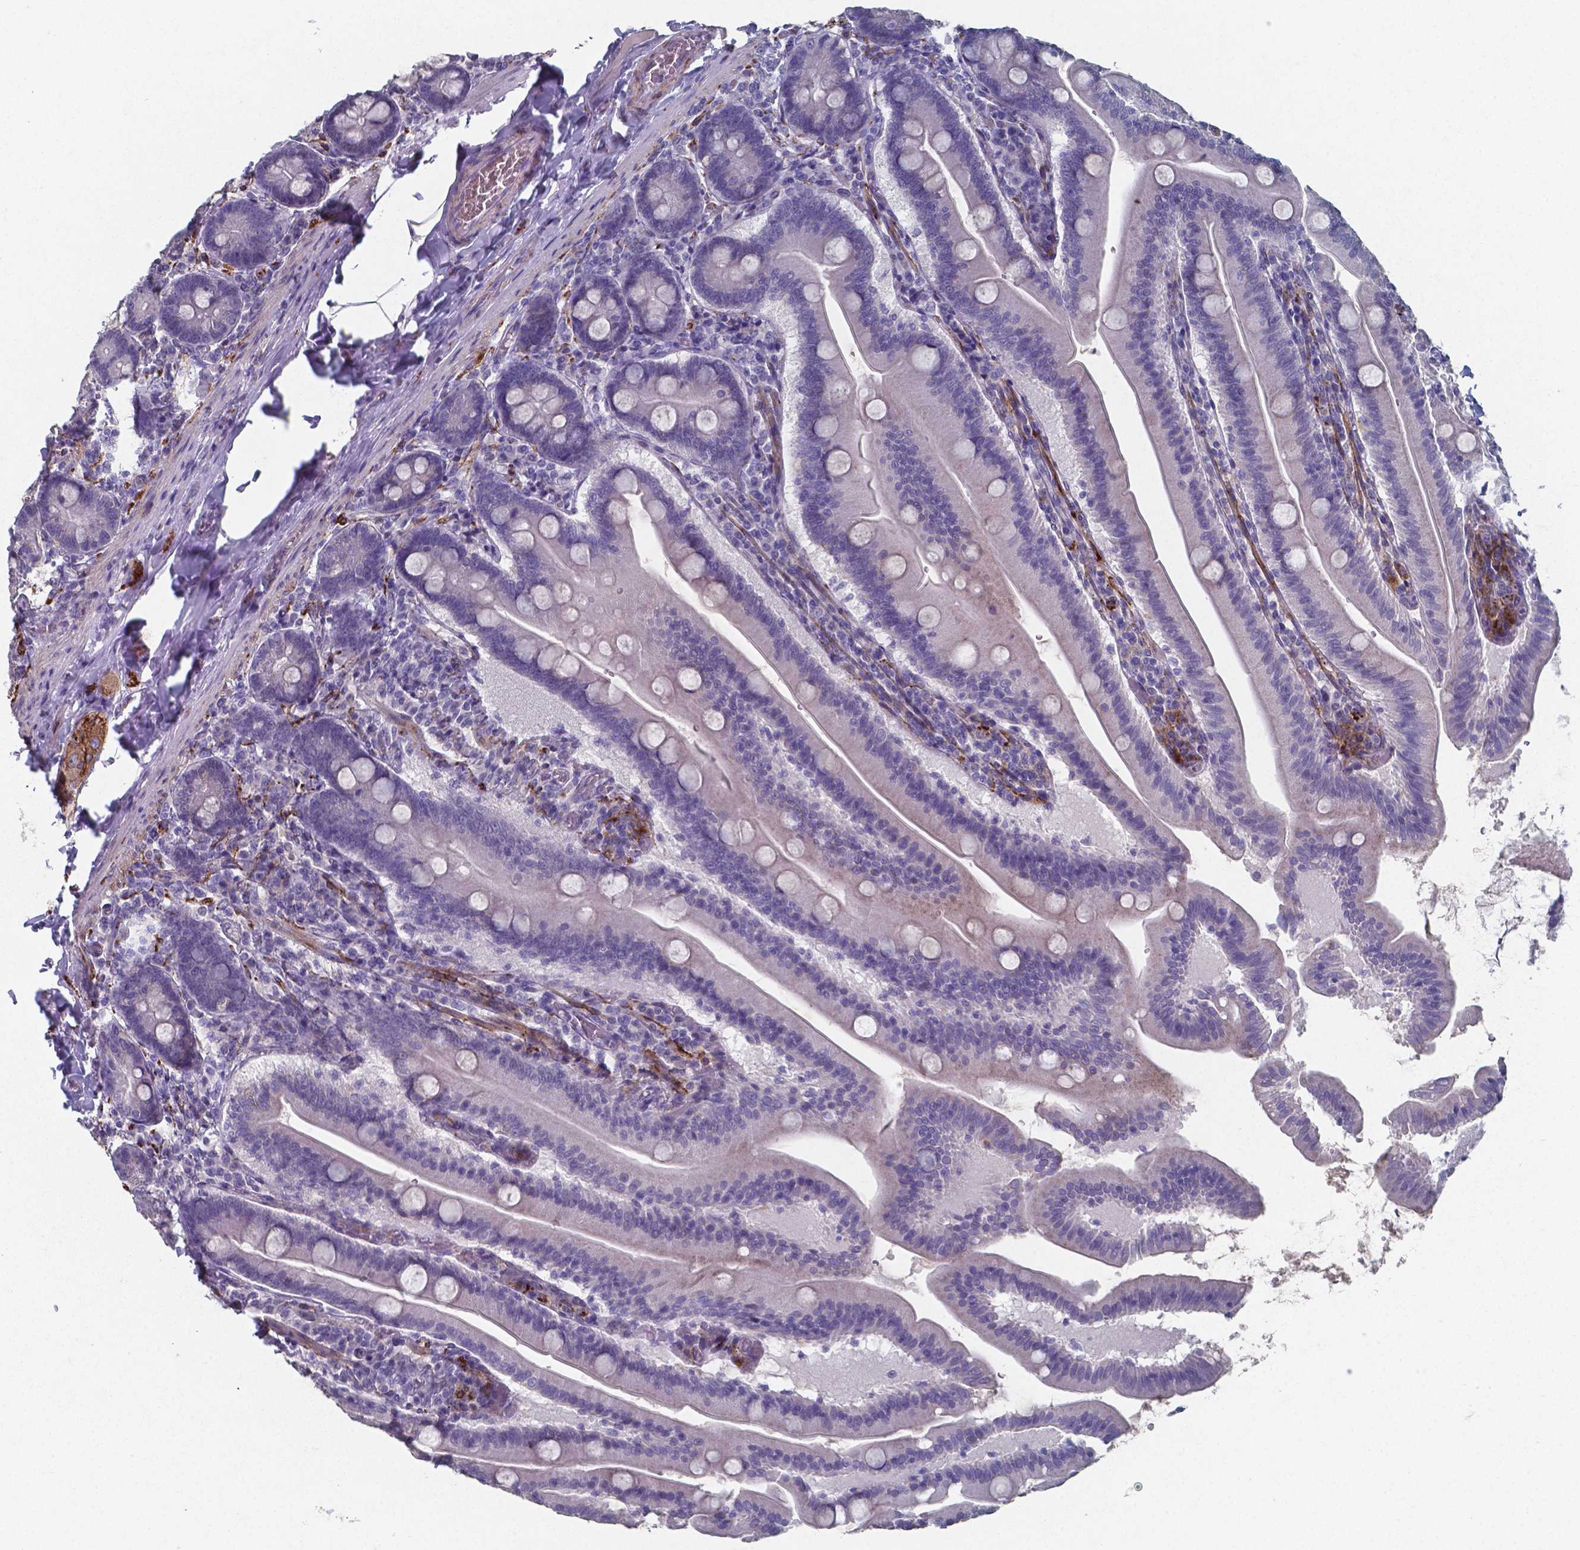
{"staining": {"intensity": "negative", "quantity": "none", "location": "none"}, "tissue": "small intestine", "cell_type": "Glandular cells", "image_type": "normal", "snomed": [{"axis": "morphology", "description": "Normal tissue, NOS"}, {"axis": "topography", "description": "Small intestine"}], "caption": "The micrograph shows no significant positivity in glandular cells of small intestine.", "gene": "PLA2R1", "patient": {"sex": "male", "age": 37}}